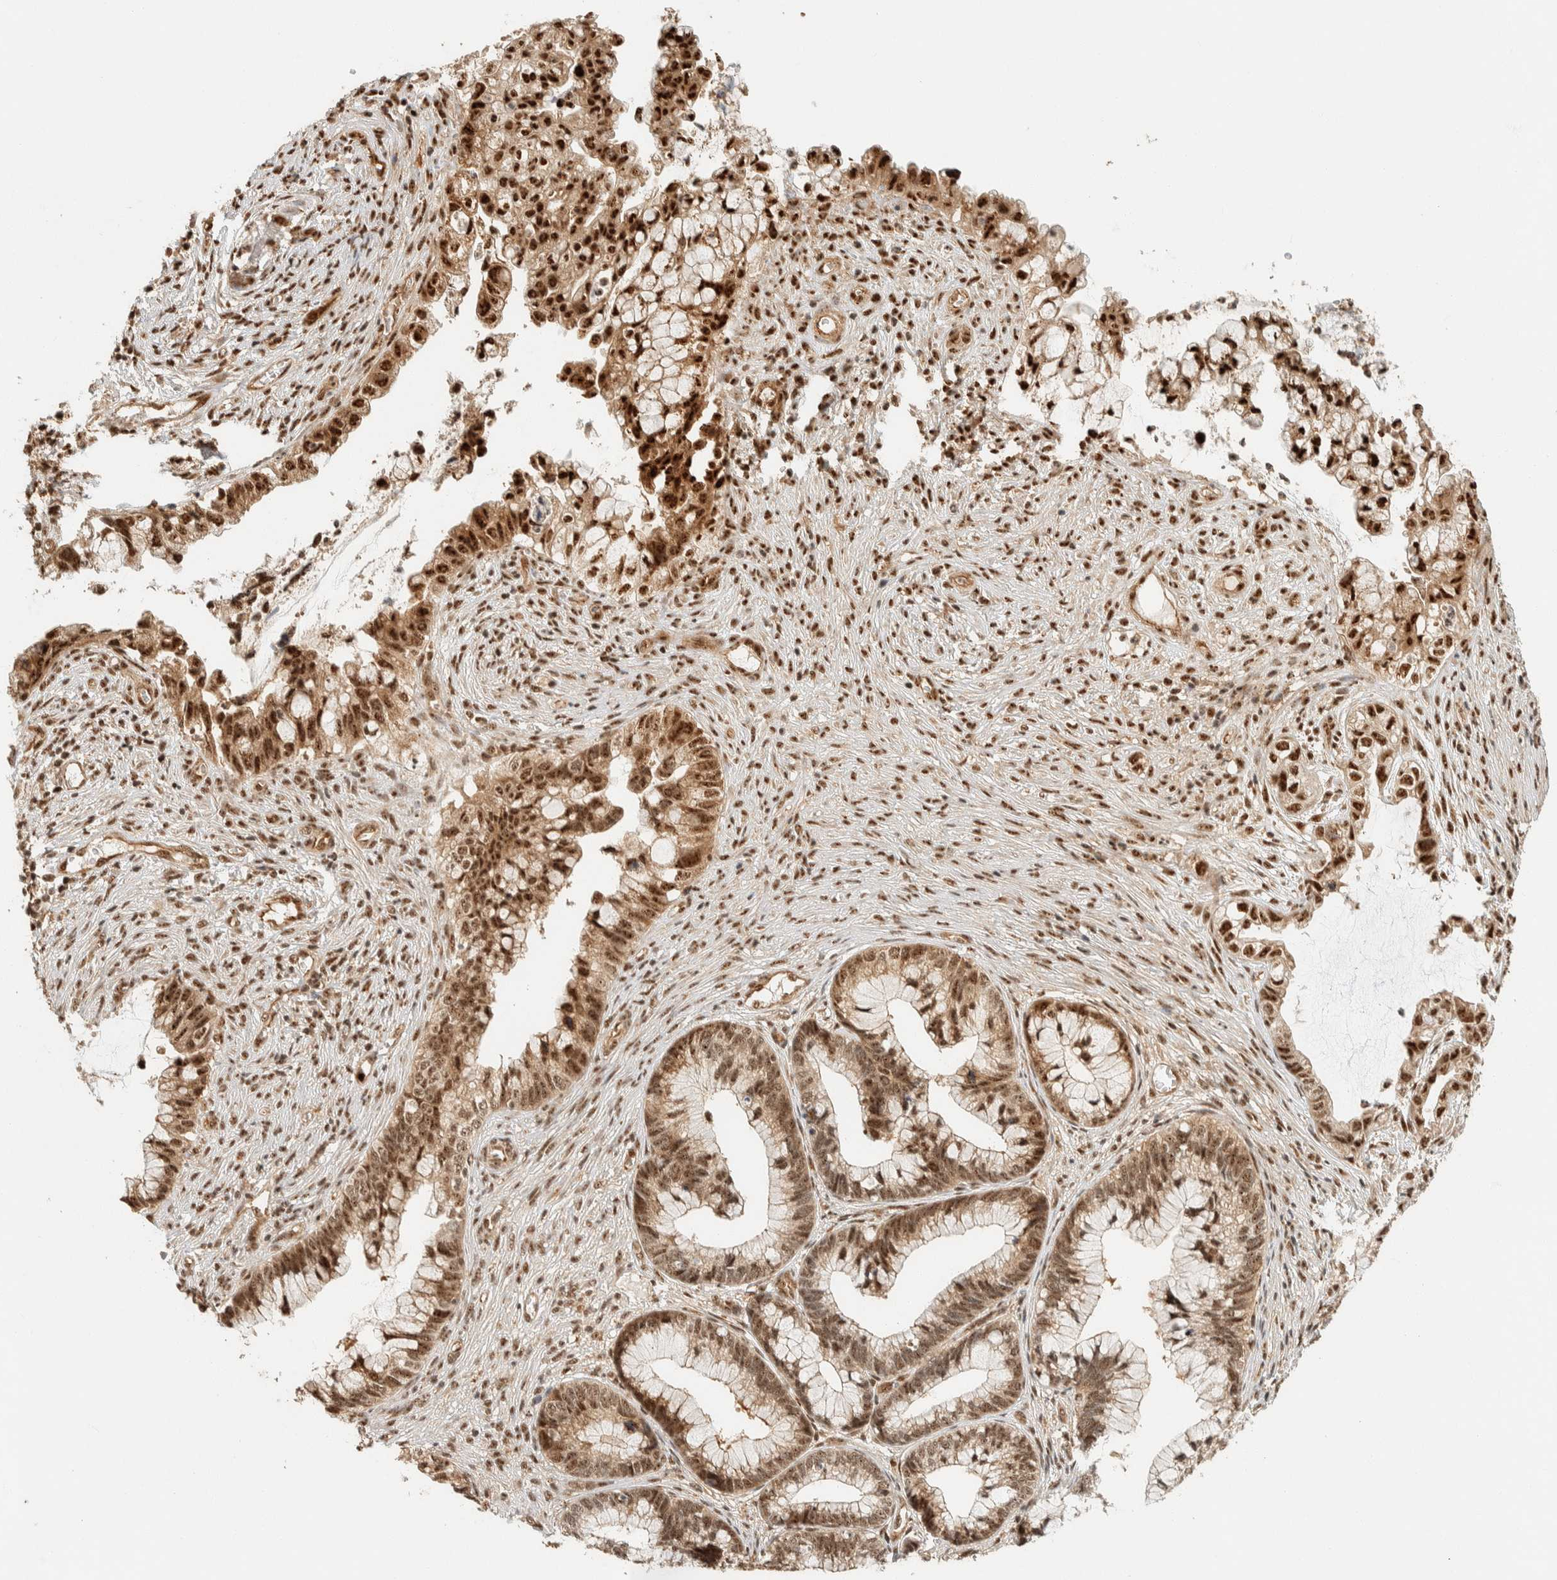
{"staining": {"intensity": "strong", "quantity": "25%-75%", "location": "cytoplasmic/membranous,nuclear"}, "tissue": "cervical cancer", "cell_type": "Tumor cells", "image_type": "cancer", "snomed": [{"axis": "morphology", "description": "Adenocarcinoma, NOS"}, {"axis": "topography", "description": "Cervix"}], "caption": "This is a micrograph of immunohistochemistry staining of cervical cancer (adenocarcinoma), which shows strong expression in the cytoplasmic/membranous and nuclear of tumor cells.", "gene": "SIK1", "patient": {"sex": "female", "age": 44}}